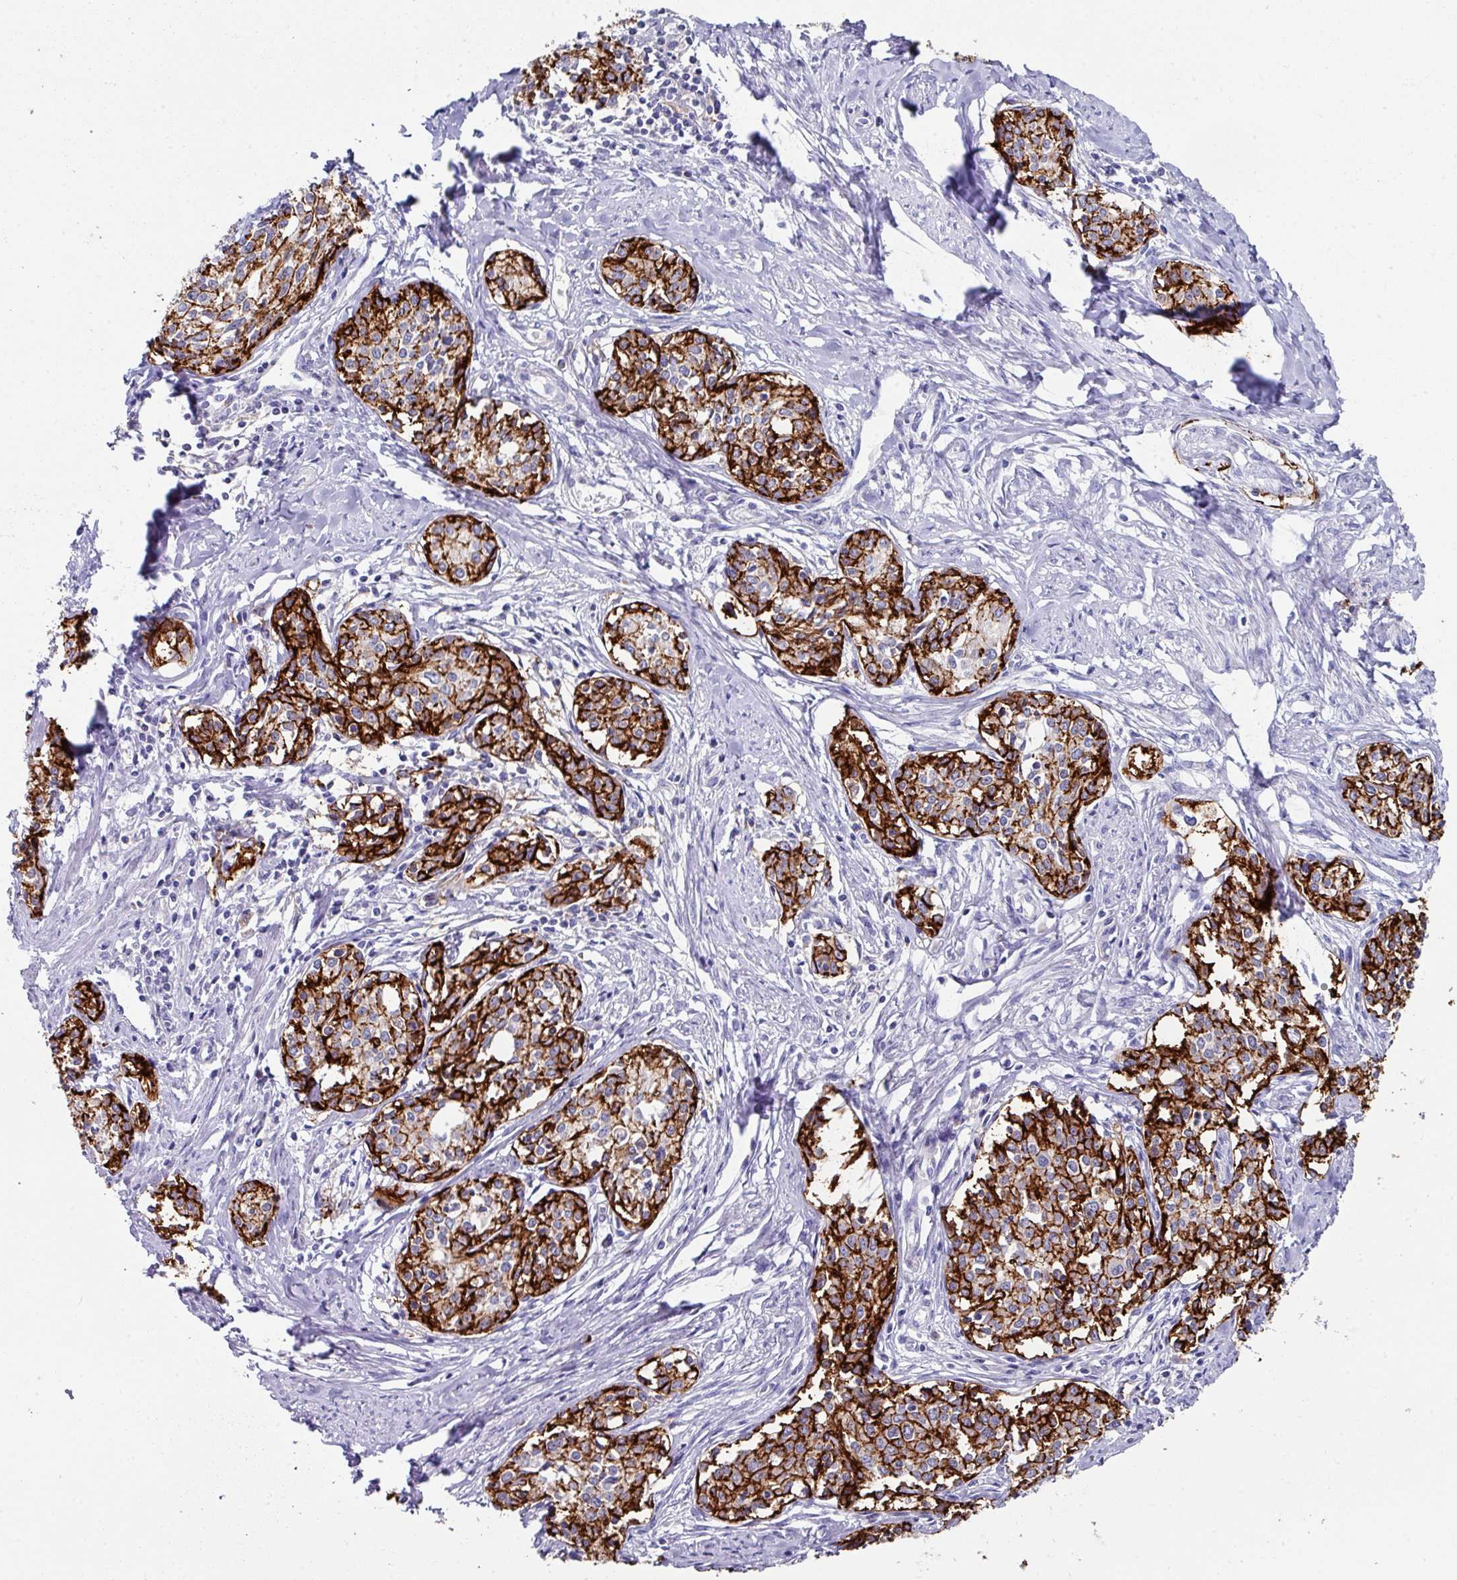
{"staining": {"intensity": "strong", "quantity": ">75%", "location": "cytoplasmic/membranous"}, "tissue": "cervical cancer", "cell_type": "Tumor cells", "image_type": "cancer", "snomed": [{"axis": "morphology", "description": "Squamous cell carcinoma, NOS"}, {"axis": "morphology", "description": "Adenocarcinoma, NOS"}, {"axis": "topography", "description": "Cervix"}], "caption": "Immunohistochemical staining of cervical cancer reveals high levels of strong cytoplasmic/membranous protein positivity in approximately >75% of tumor cells. (DAB (3,3'-diaminobenzidine) IHC, brown staining for protein, blue staining for nuclei).", "gene": "CLDN1", "patient": {"sex": "female", "age": 52}}